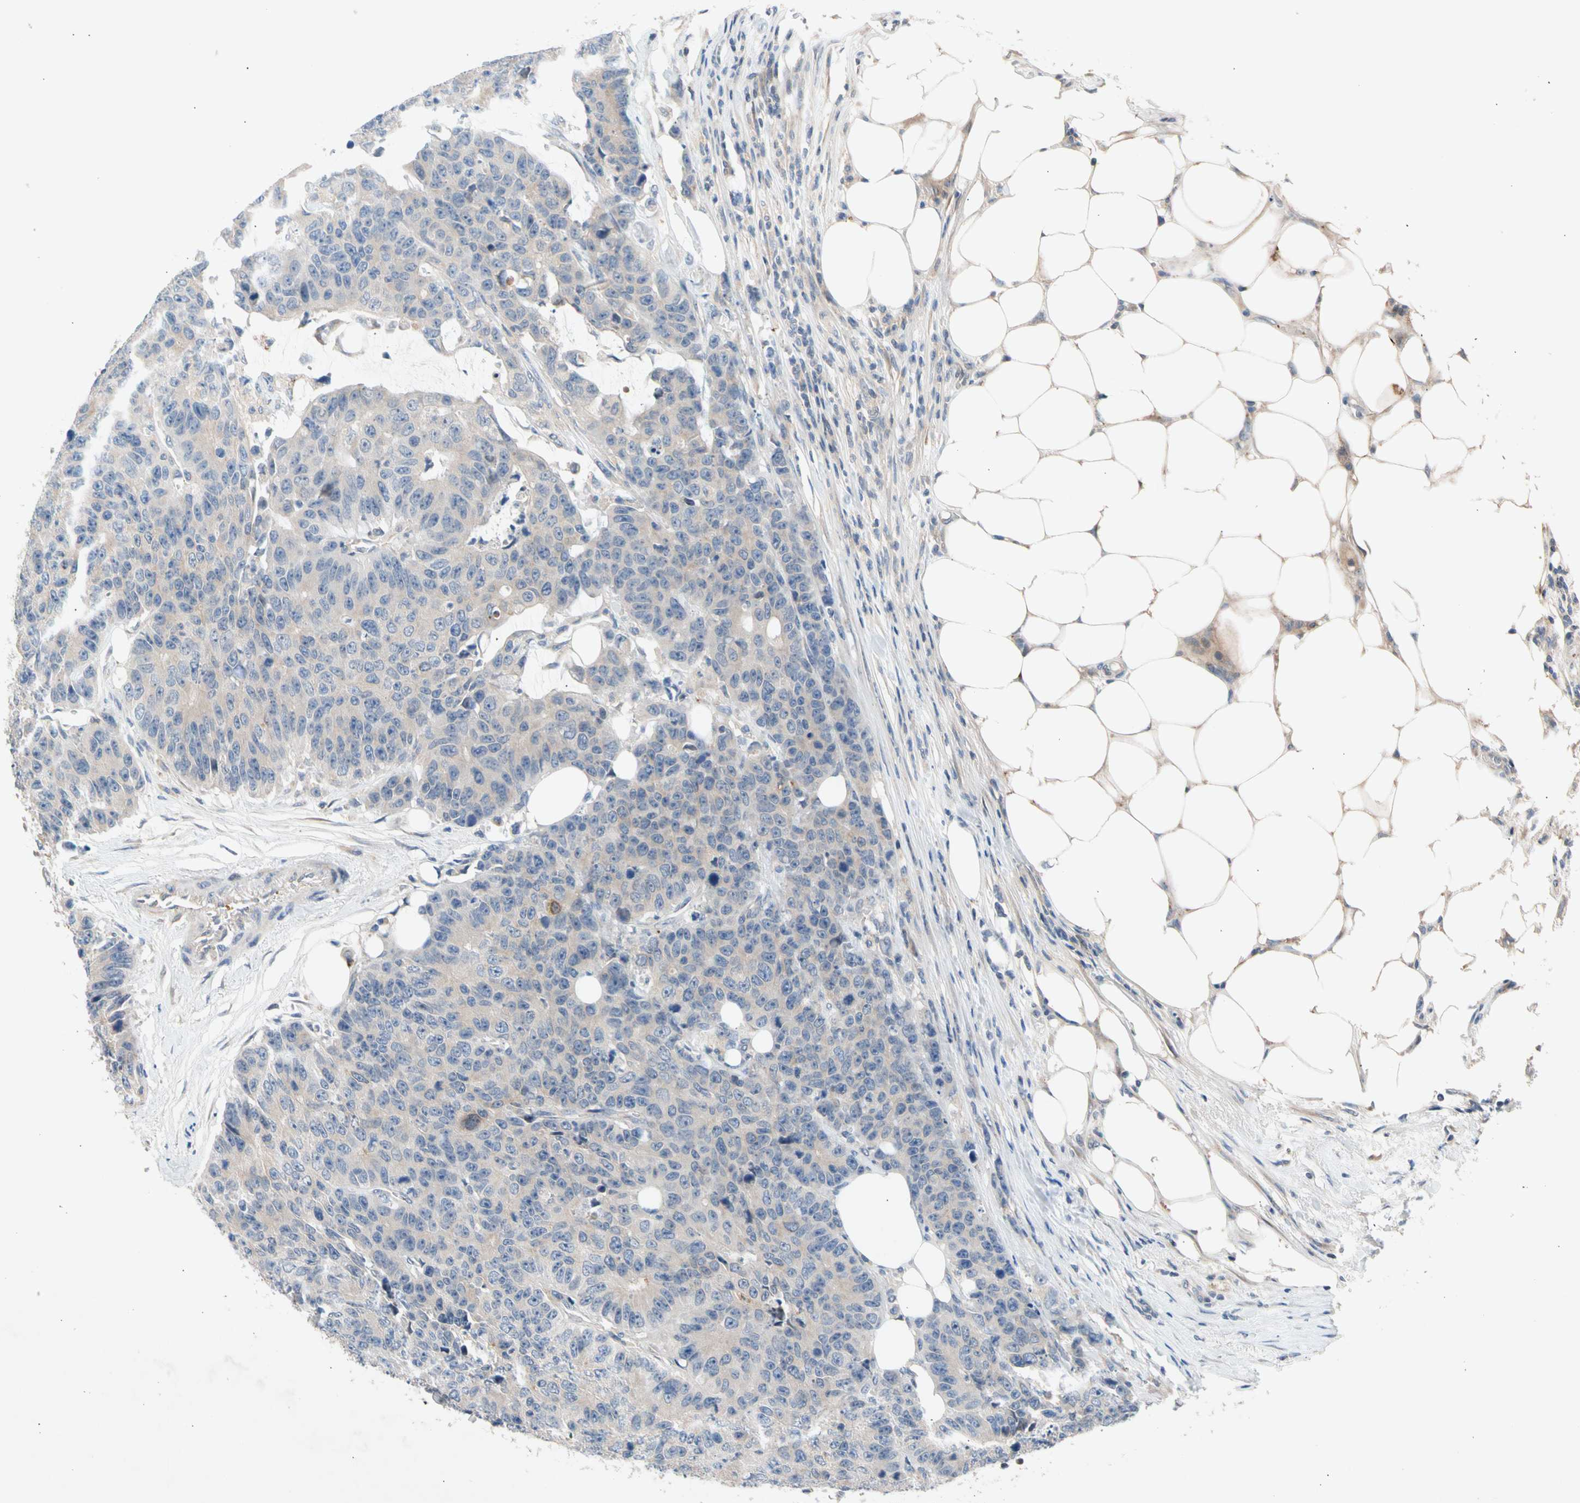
{"staining": {"intensity": "negative", "quantity": "none", "location": "none"}, "tissue": "colorectal cancer", "cell_type": "Tumor cells", "image_type": "cancer", "snomed": [{"axis": "morphology", "description": "Adenocarcinoma, NOS"}, {"axis": "topography", "description": "Colon"}], "caption": "The IHC micrograph has no significant expression in tumor cells of colorectal cancer (adenocarcinoma) tissue.", "gene": "CNST", "patient": {"sex": "female", "age": 86}}